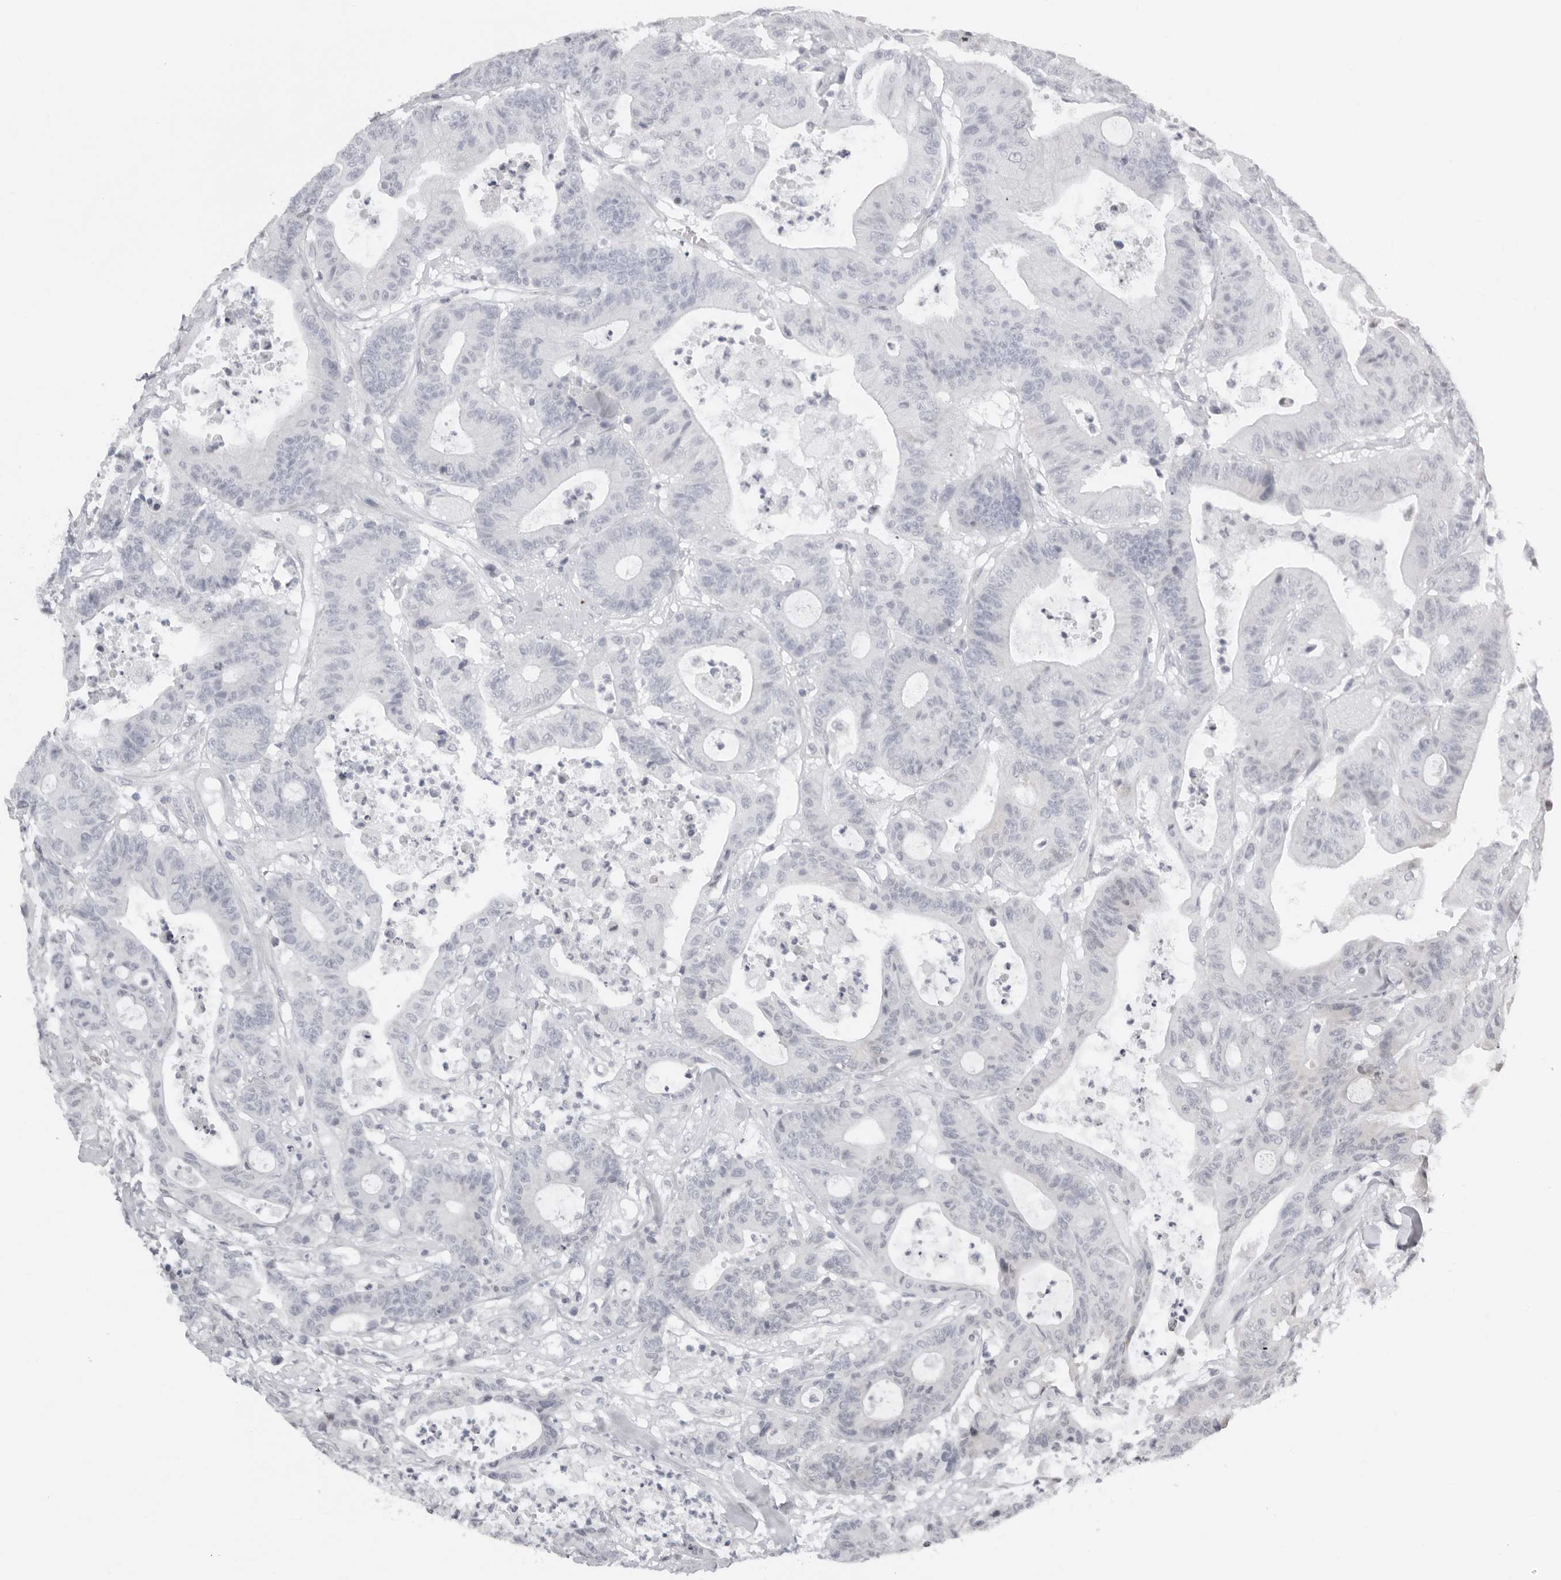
{"staining": {"intensity": "negative", "quantity": "none", "location": "none"}, "tissue": "colorectal cancer", "cell_type": "Tumor cells", "image_type": "cancer", "snomed": [{"axis": "morphology", "description": "Adenocarcinoma, NOS"}, {"axis": "topography", "description": "Colon"}], "caption": "A photomicrograph of adenocarcinoma (colorectal) stained for a protein exhibits no brown staining in tumor cells.", "gene": "ACP6", "patient": {"sex": "female", "age": 84}}